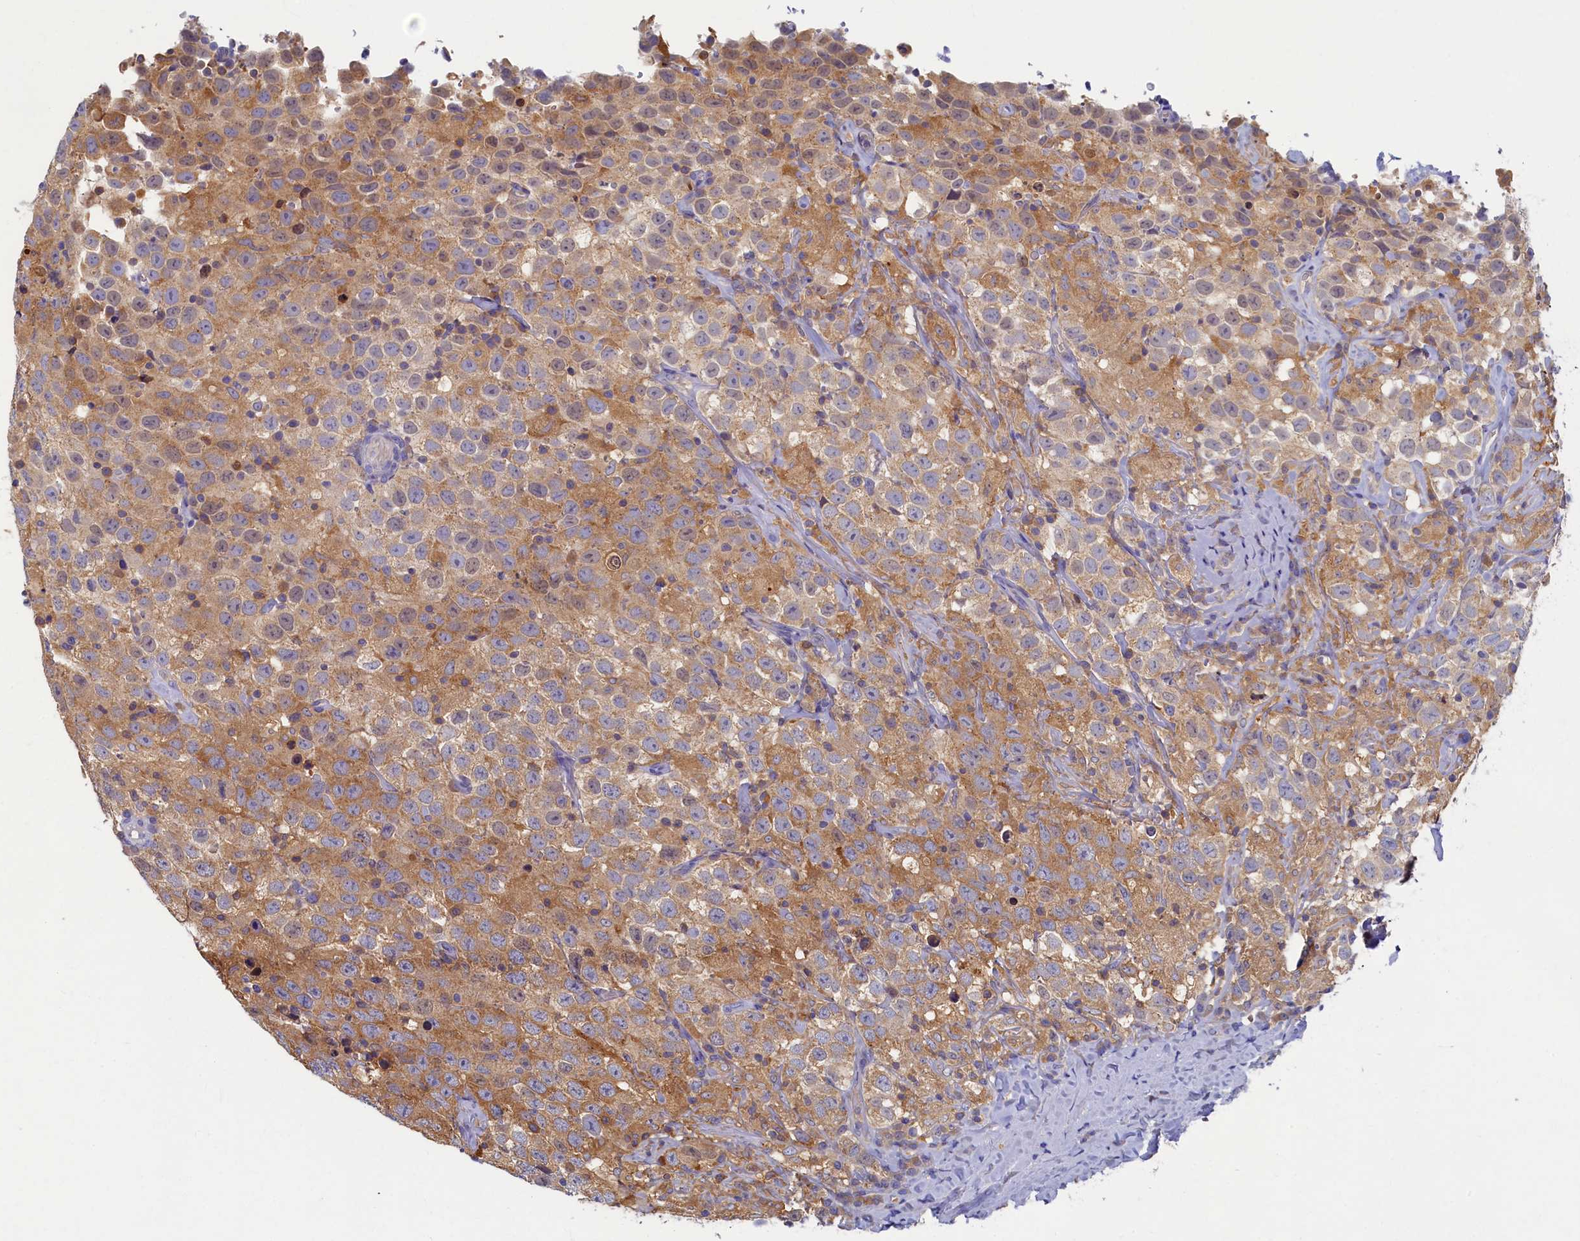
{"staining": {"intensity": "moderate", "quantity": ">75%", "location": "cytoplasmic/membranous"}, "tissue": "testis cancer", "cell_type": "Tumor cells", "image_type": "cancer", "snomed": [{"axis": "morphology", "description": "Seminoma, NOS"}, {"axis": "topography", "description": "Testis"}], "caption": "The micrograph reveals immunohistochemical staining of testis cancer (seminoma). There is moderate cytoplasmic/membranous positivity is appreciated in approximately >75% of tumor cells. The staining was performed using DAB (3,3'-diaminobenzidine), with brown indicating positive protein expression. Nuclei are stained blue with hematoxylin.", "gene": "TIMM8B", "patient": {"sex": "male", "age": 41}}